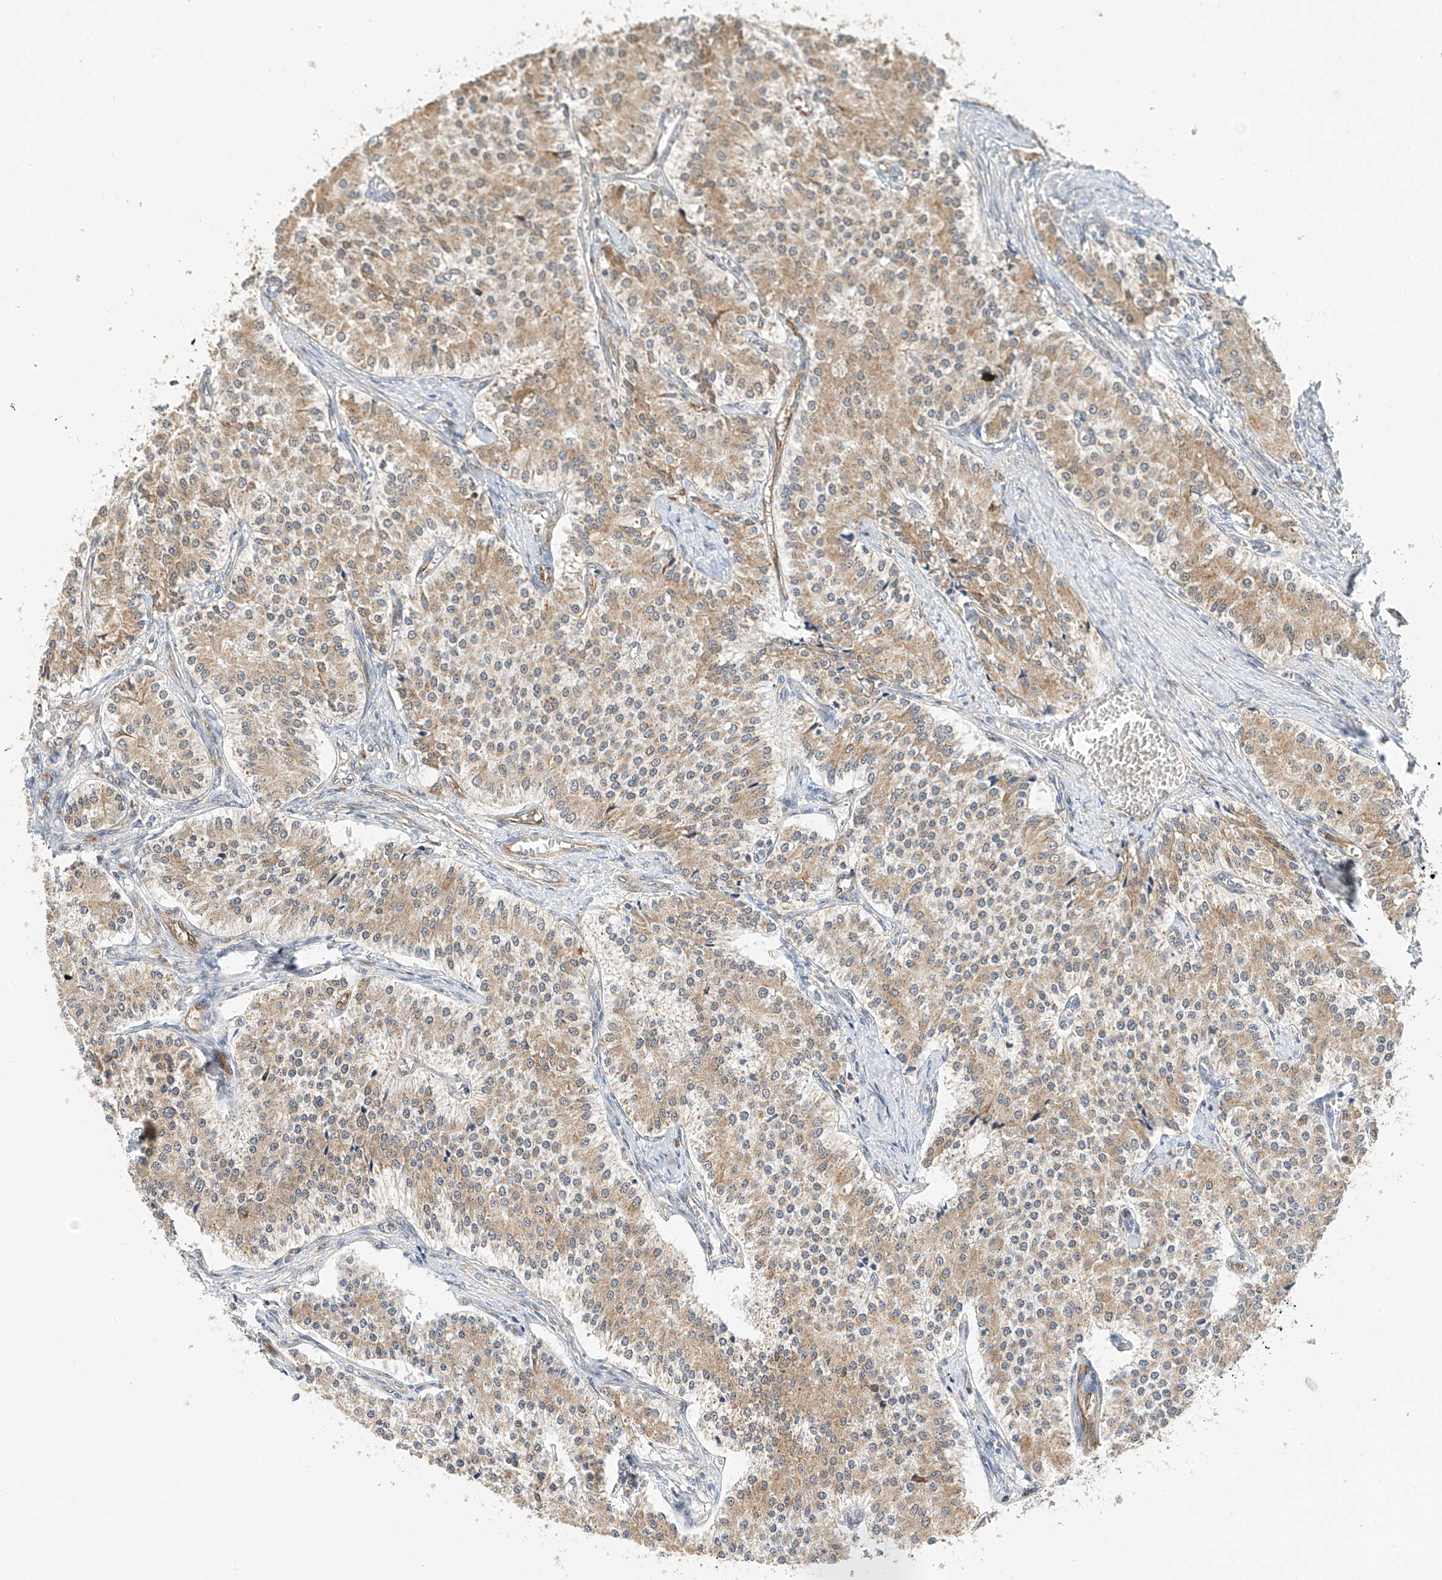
{"staining": {"intensity": "moderate", "quantity": "25%-75%", "location": "cytoplasmic/membranous"}, "tissue": "carcinoid", "cell_type": "Tumor cells", "image_type": "cancer", "snomed": [{"axis": "morphology", "description": "Carcinoid, malignant, NOS"}, {"axis": "topography", "description": "Colon"}], "caption": "This is an image of IHC staining of malignant carcinoid, which shows moderate expression in the cytoplasmic/membranous of tumor cells.", "gene": "PPA2", "patient": {"sex": "female", "age": 52}}